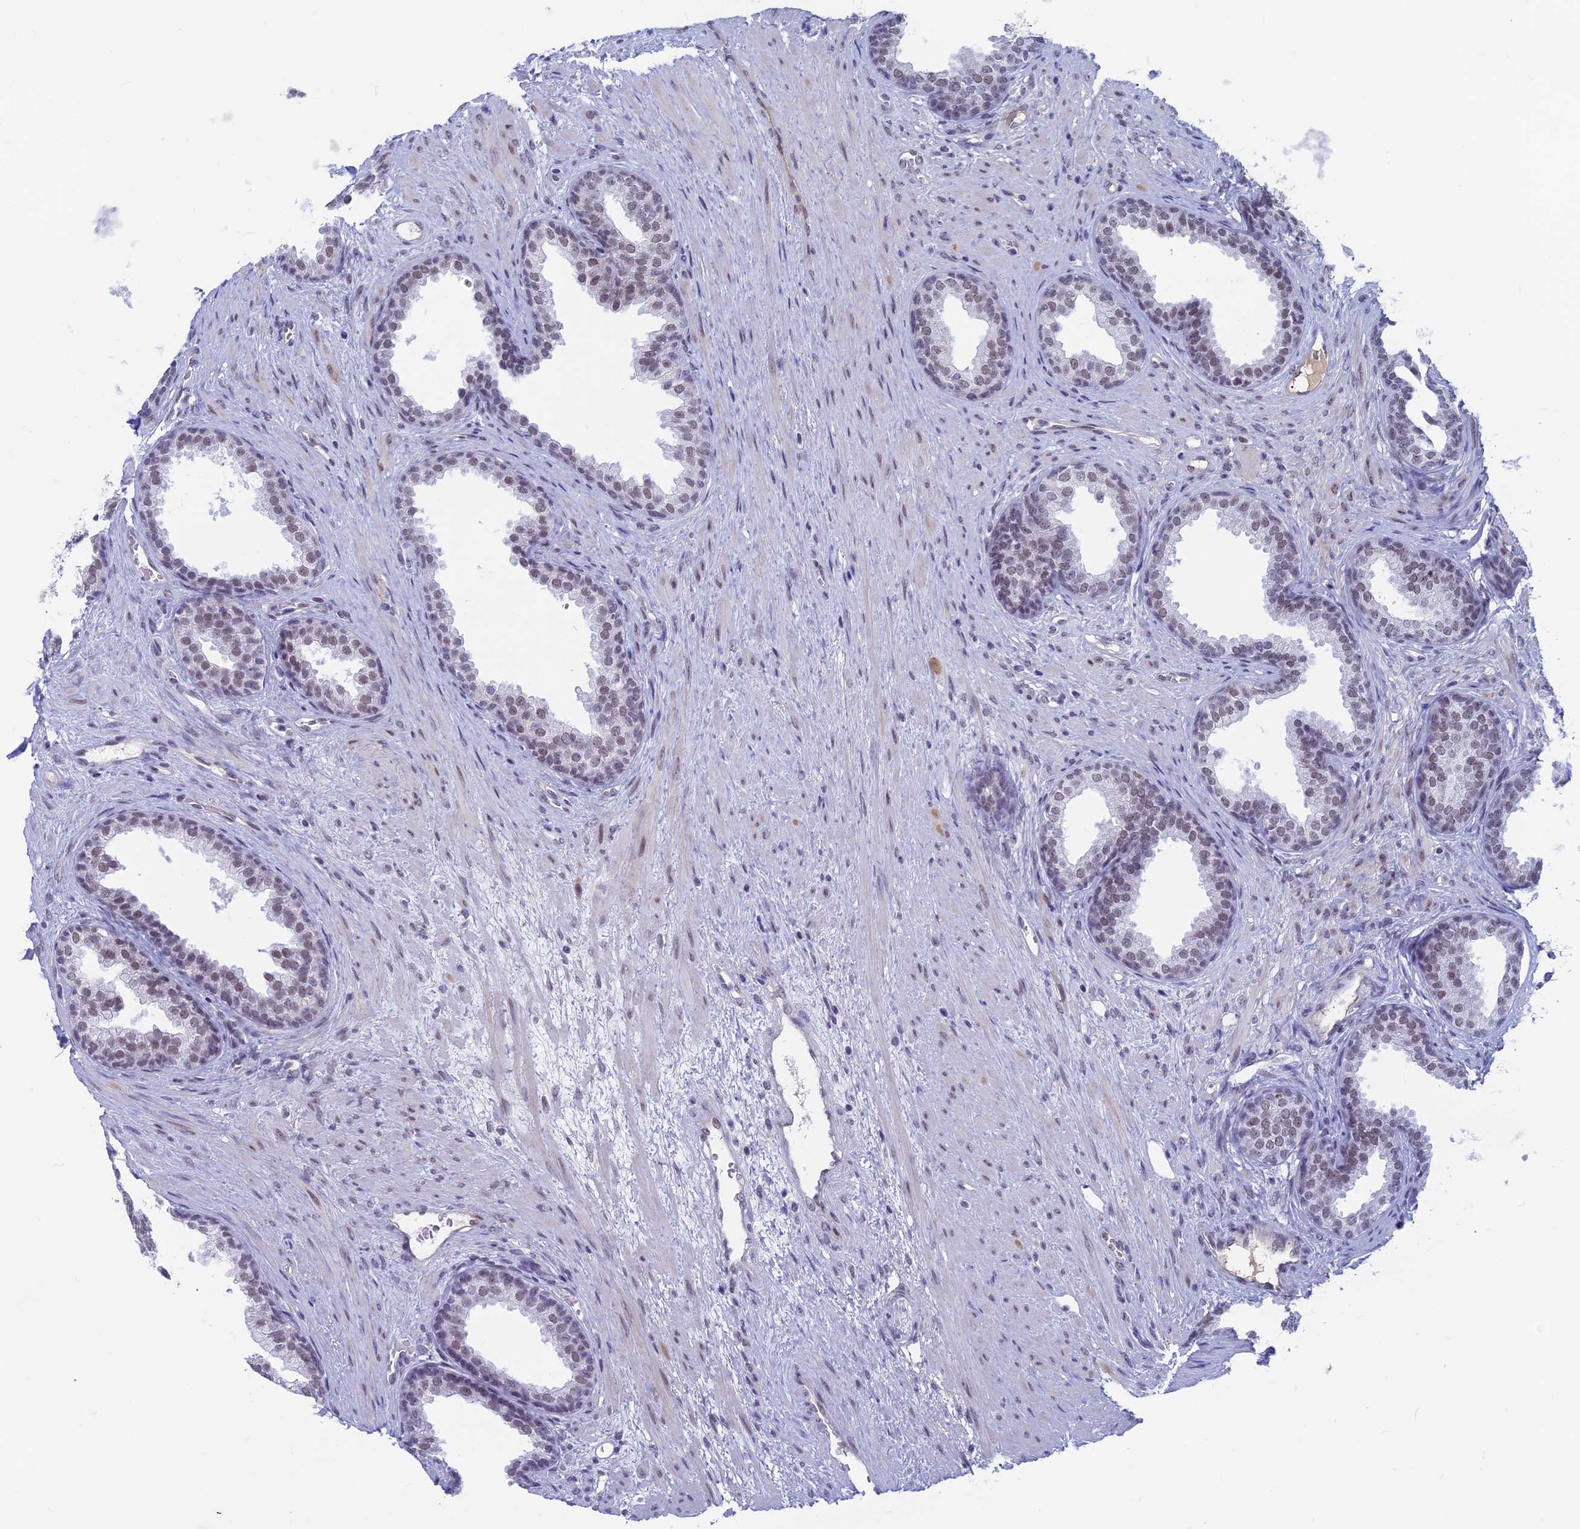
{"staining": {"intensity": "weak", "quantity": "25%-75%", "location": "nuclear"}, "tissue": "prostate", "cell_type": "Glandular cells", "image_type": "normal", "snomed": [{"axis": "morphology", "description": "Normal tissue, NOS"}, {"axis": "topography", "description": "Prostate"}], "caption": "IHC (DAB) staining of benign prostate reveals weak nuclear protein staining in about 25%-75% of glandular cells.", "gene": "ASH2L", "patient": {"sex": "male", "age": 76}}